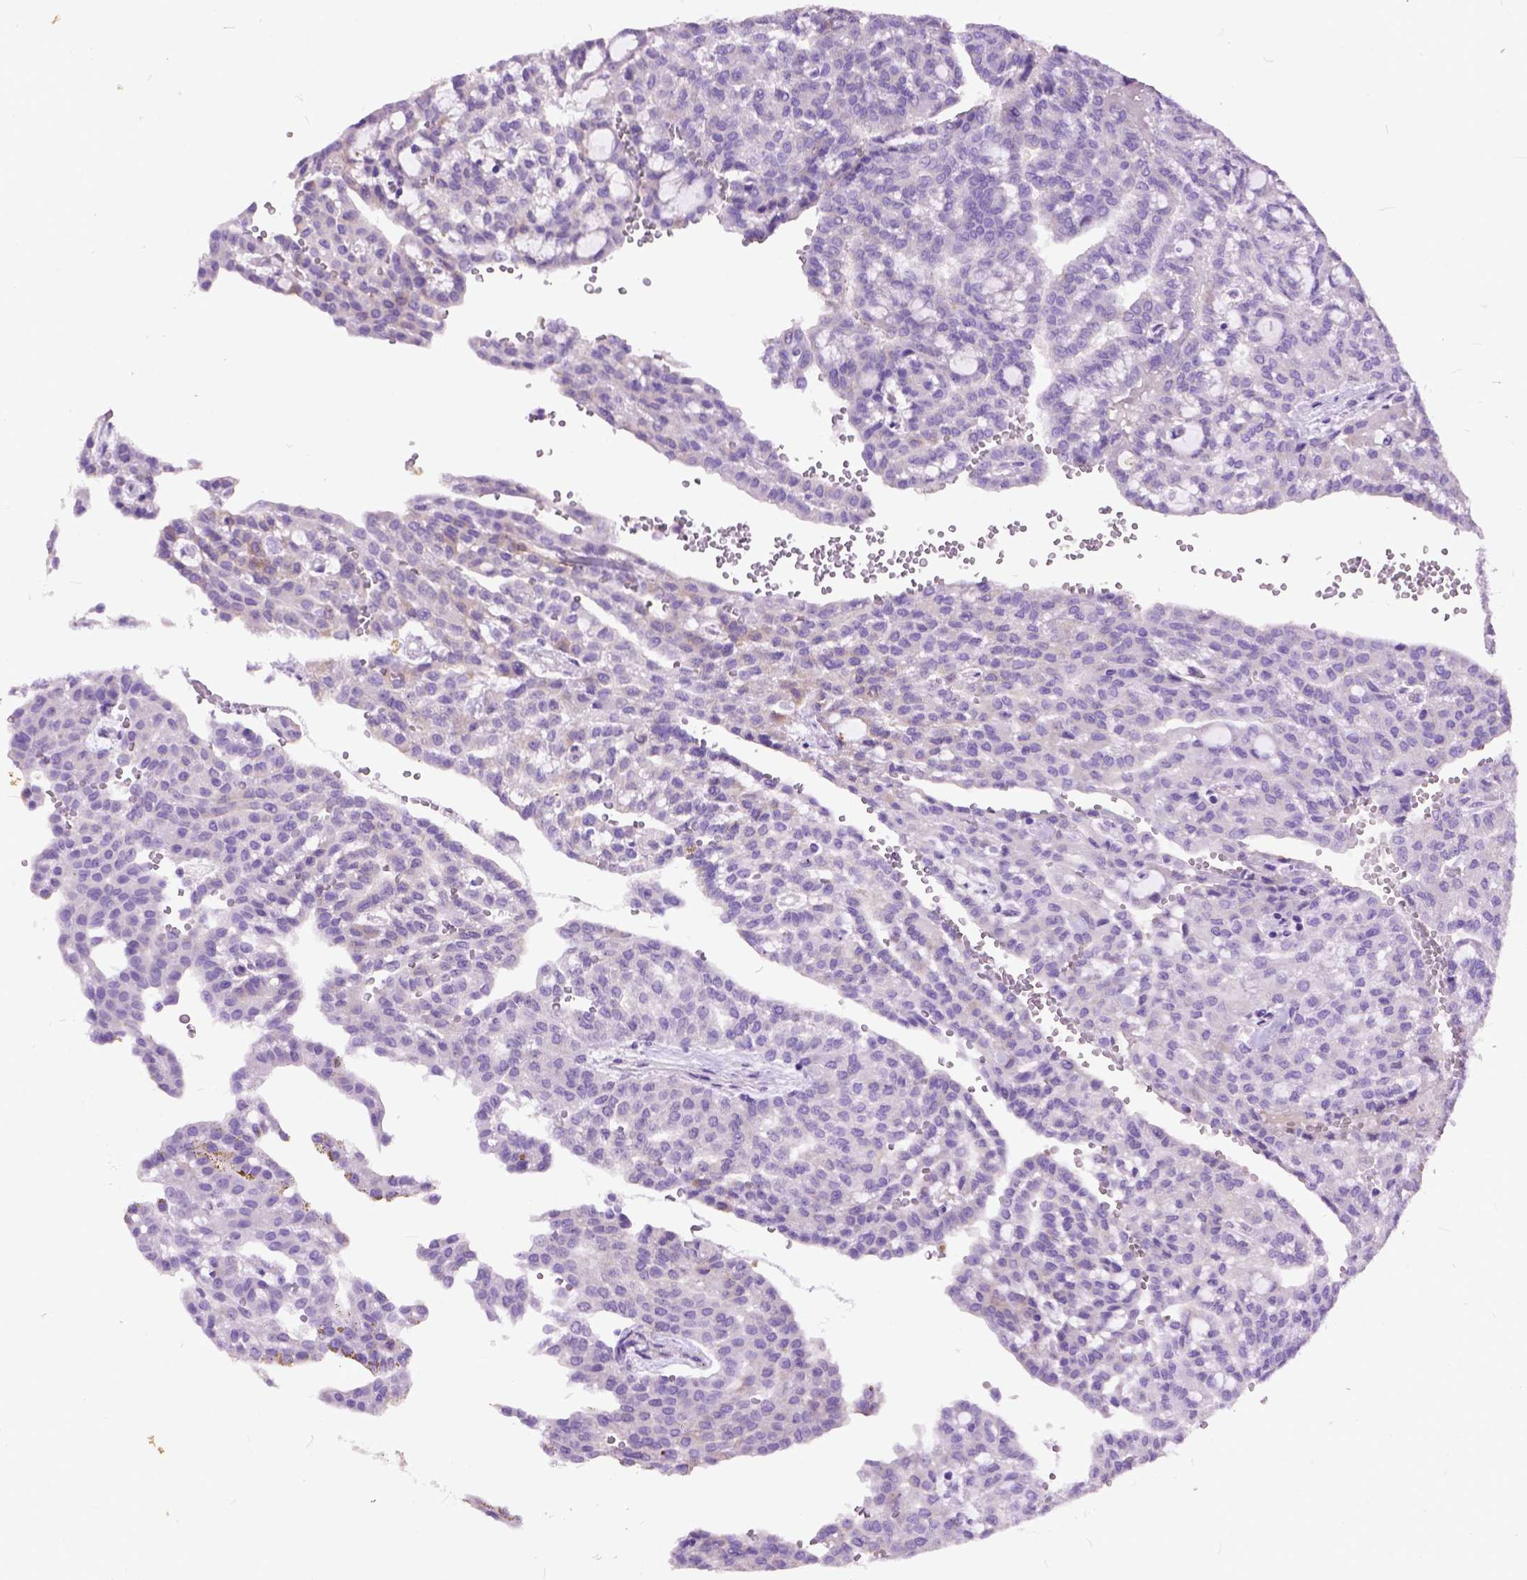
{"staining": {"intensity": "negative", "quantity": "none", "location": "none"}, "tissue": "renal cancer", "cell_type": "Tumor cells", "image_type": "cancer", "snomed": [{"axis": "morphology", "description": "Adenocarcinoma, NOS"}, {"axis": "topography", "description": "Kidney"}], "caption": "DAB (3,3'-diaminobenzidine) immunohistochemical staining of renal adenocarcinoma exhibits no significant expression in tumor cells.", "gene": "MAPT", "patient": {"sex": "male", "age": 63}}